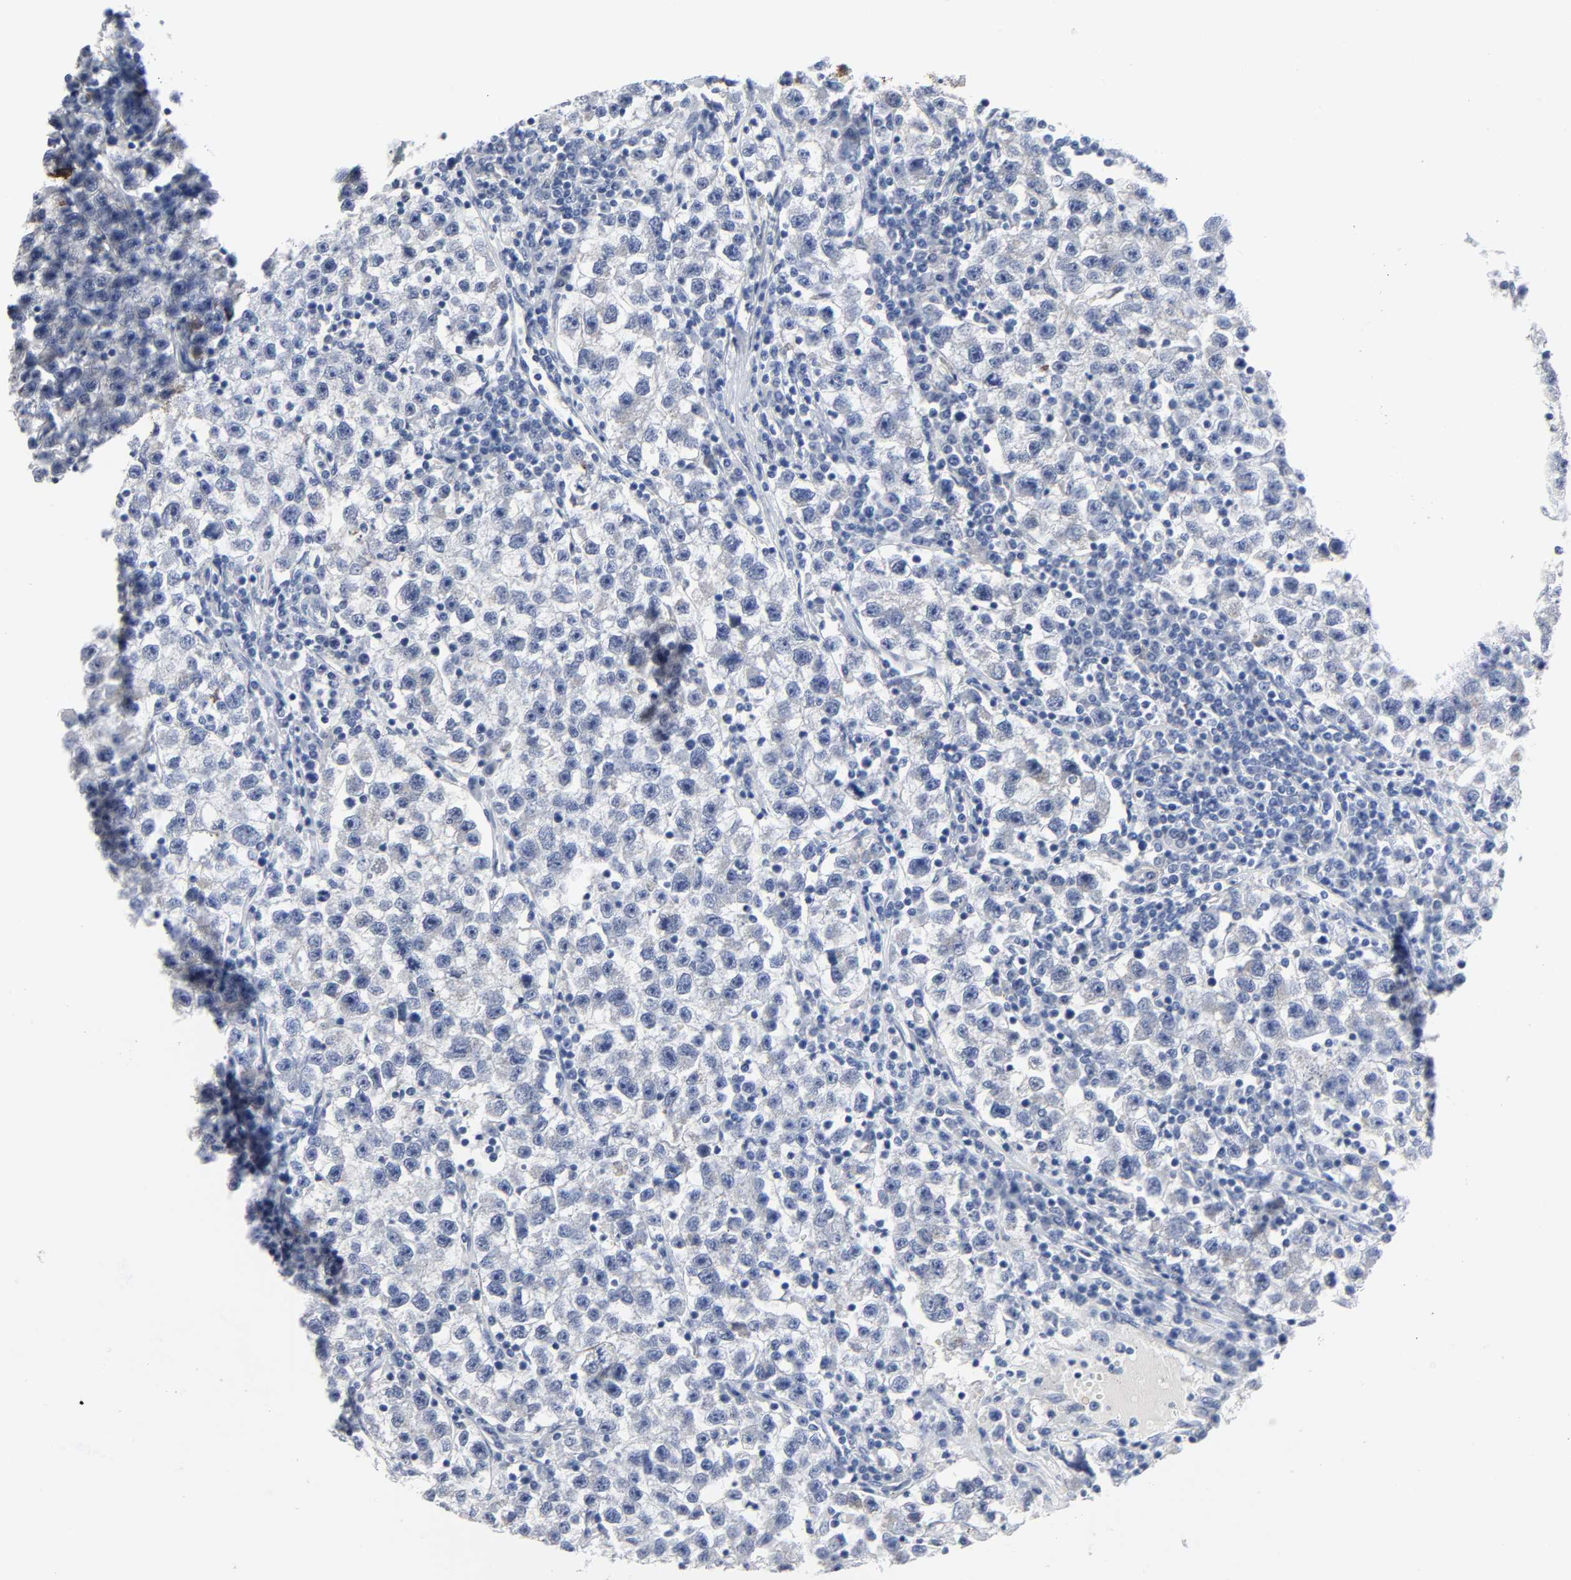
{"staining": {"intensity": "negative", "quantity": "none", "location": "none"}, "tissue": "testis cancer", "cell_type": "Tumor cells", "image_type": "cancer", "snomed": [{"axis": "morphology", "description": "Seminoma, NOS"}, {"axis": "topography", "description": "Testis"}], "caption": "IHC micrograph of human testis cancer (seminoma) stained for a protein (brown), which shows no staining in tumor cells.", "gene": "FBLN1", "patient": {"sex": "male", "age": 22}}